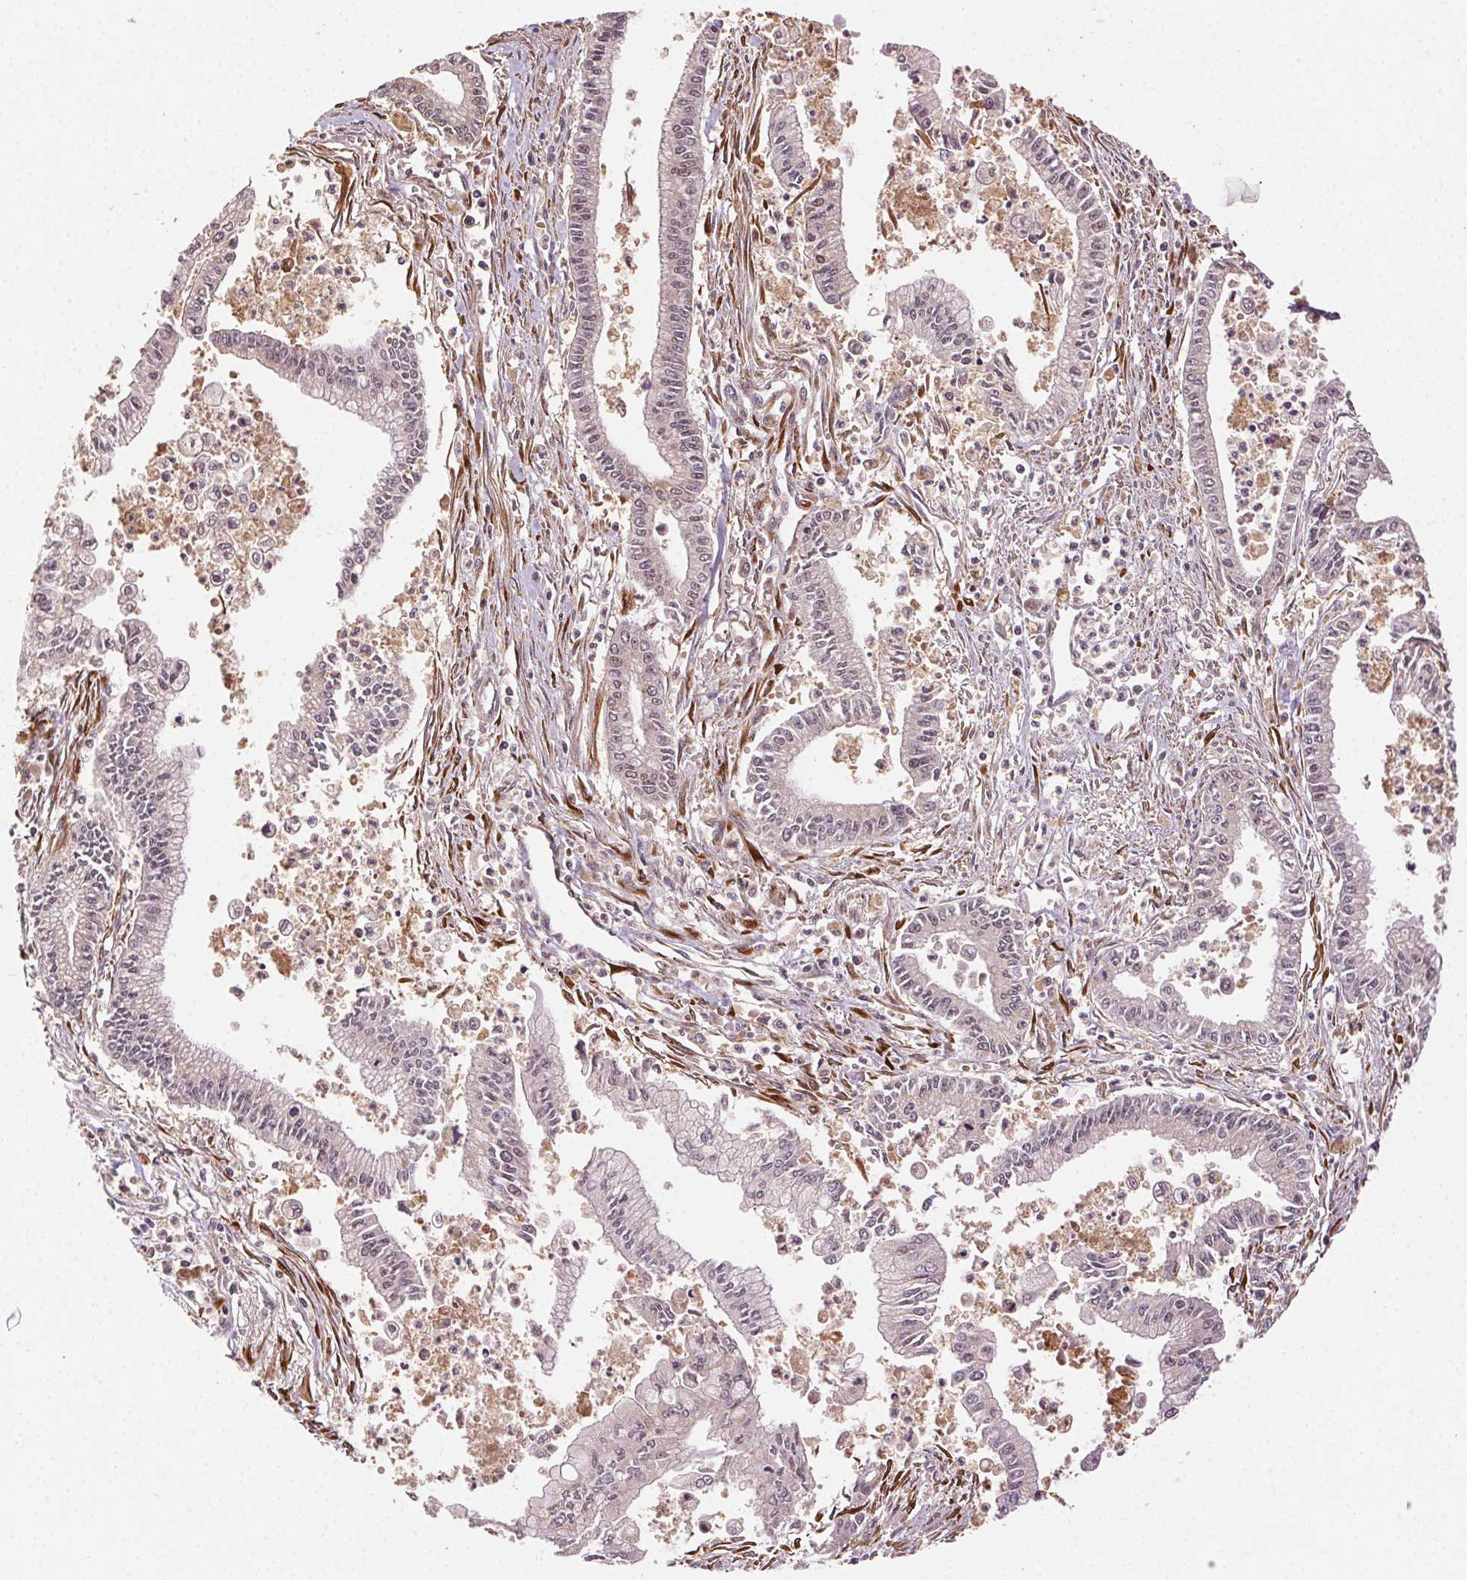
{"staining": {"intensity": "weak", "quantity": "25%-75%", "location": "cytoplasmic/membranous"}, "tissue": "pancreatic cancer", "cell_type": "Tumor cells", "image_type": "cancer", "snomed": [{"axis": "morphology", "description": "Adenocarcinoma, NOS"}, {"axis": "topography", "description": "Pancreas"}], "caption": "High-power microscopy captured an immunohistochemistry micrograph of adenocarcinoma (pancreatic), revealing weak cytoplasmic/membranous positivity in approximately 25%-75% of tumor cells.", "gene": "KLHL15", "patient": {"sex": "female", "age": 65}}